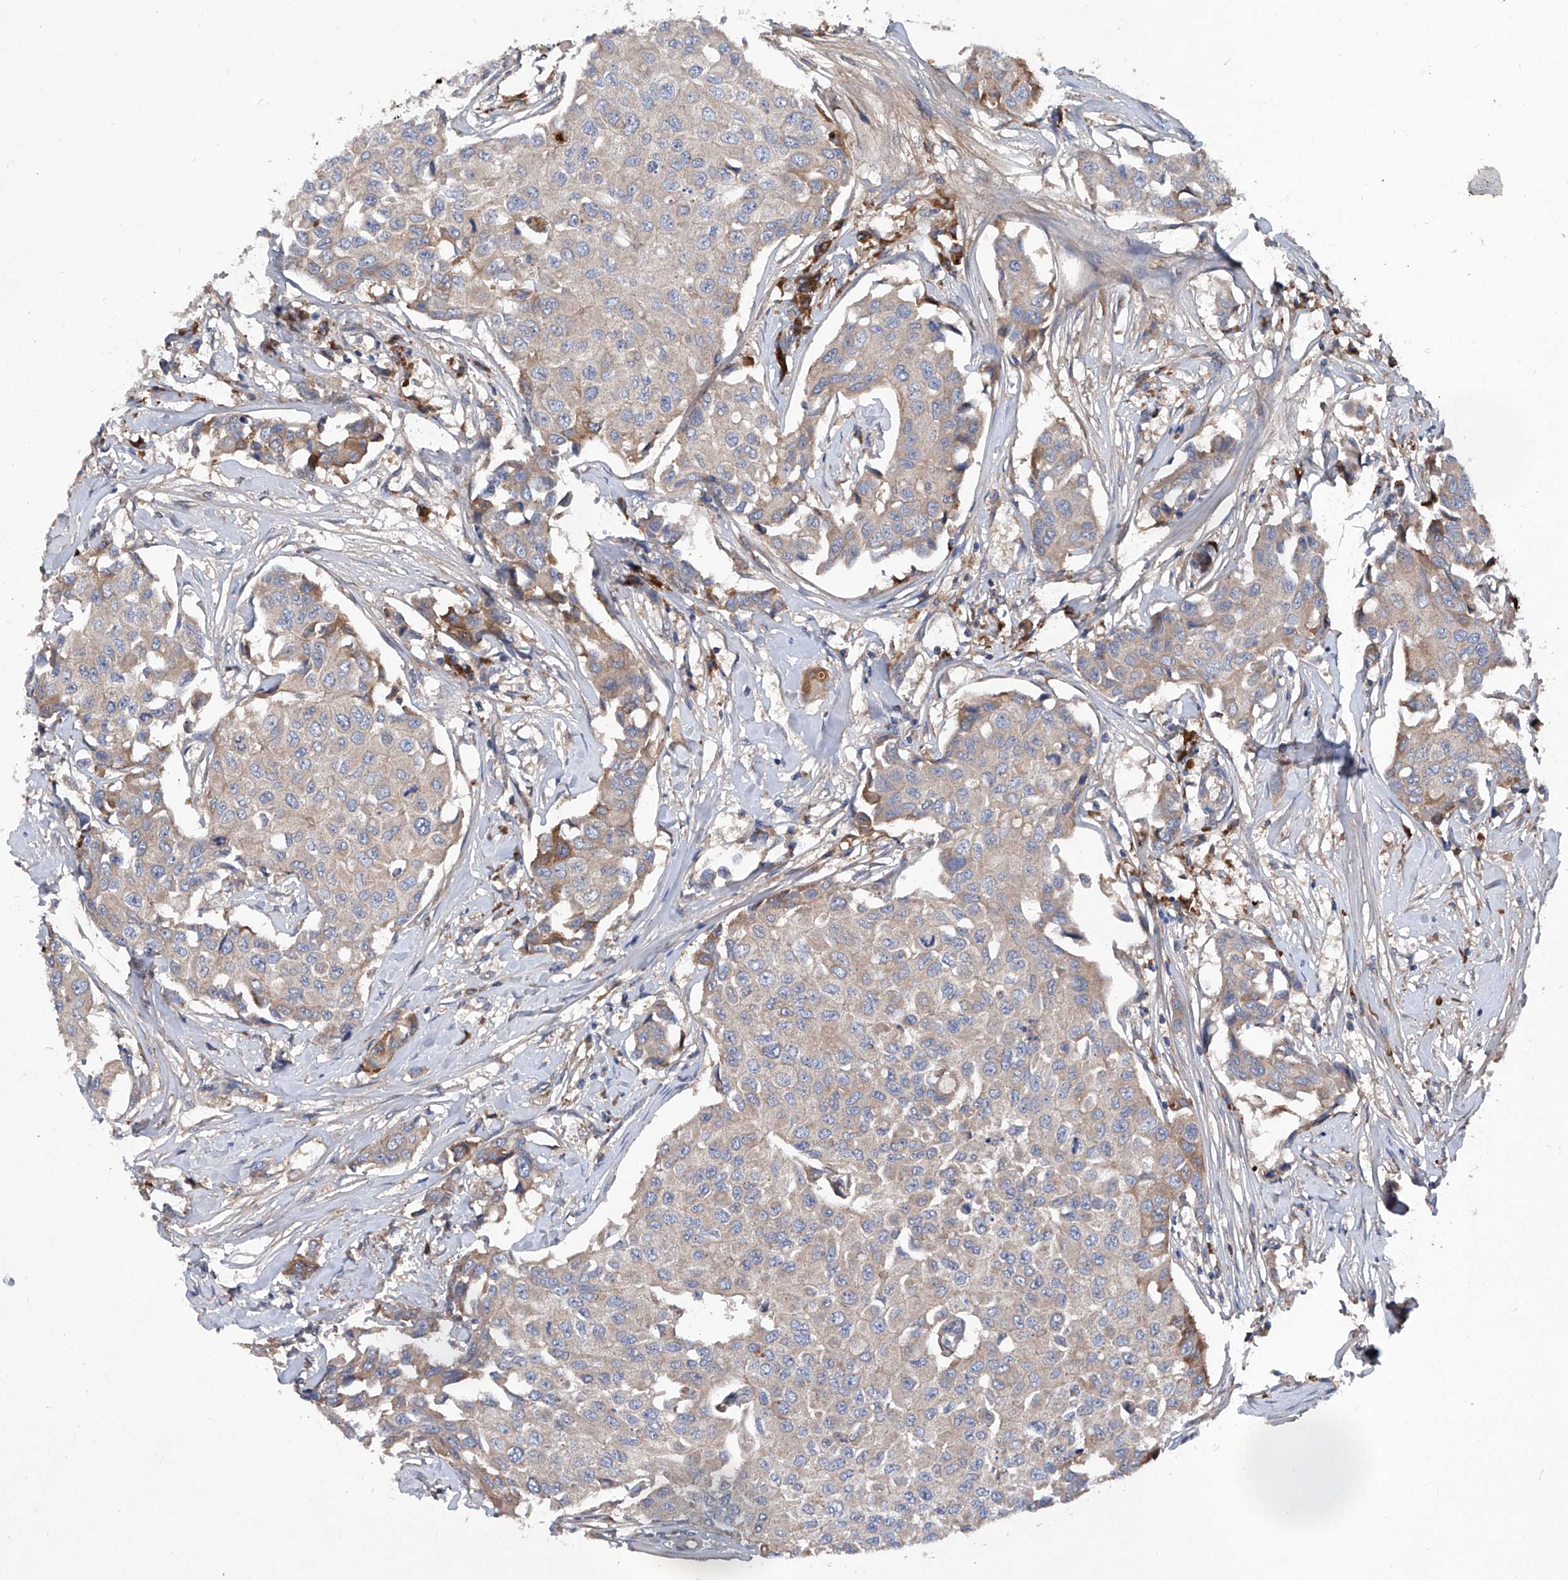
{"staining": {"intensity": "moderate", "quantity": "<25%", "location": "cytoplasmic/membranous"}, "tissue": "breast cancer", "cell_type": "Tumor cells", "image_type": "cancer", "snomed": [{"axis": "morphology", "description": "Duct carcinoma"}, {"axis": "topography", "description": "Breast"}], "caption": "Moderate cytoplasmic/membranous positivity for a protein is present in approximately <25% of tumor cells of breast invasive ductal carcinoma using immunohistochemistry (IHC).", "gene": "ASCC3", "patient": {"sex": "female", "age": 80}}